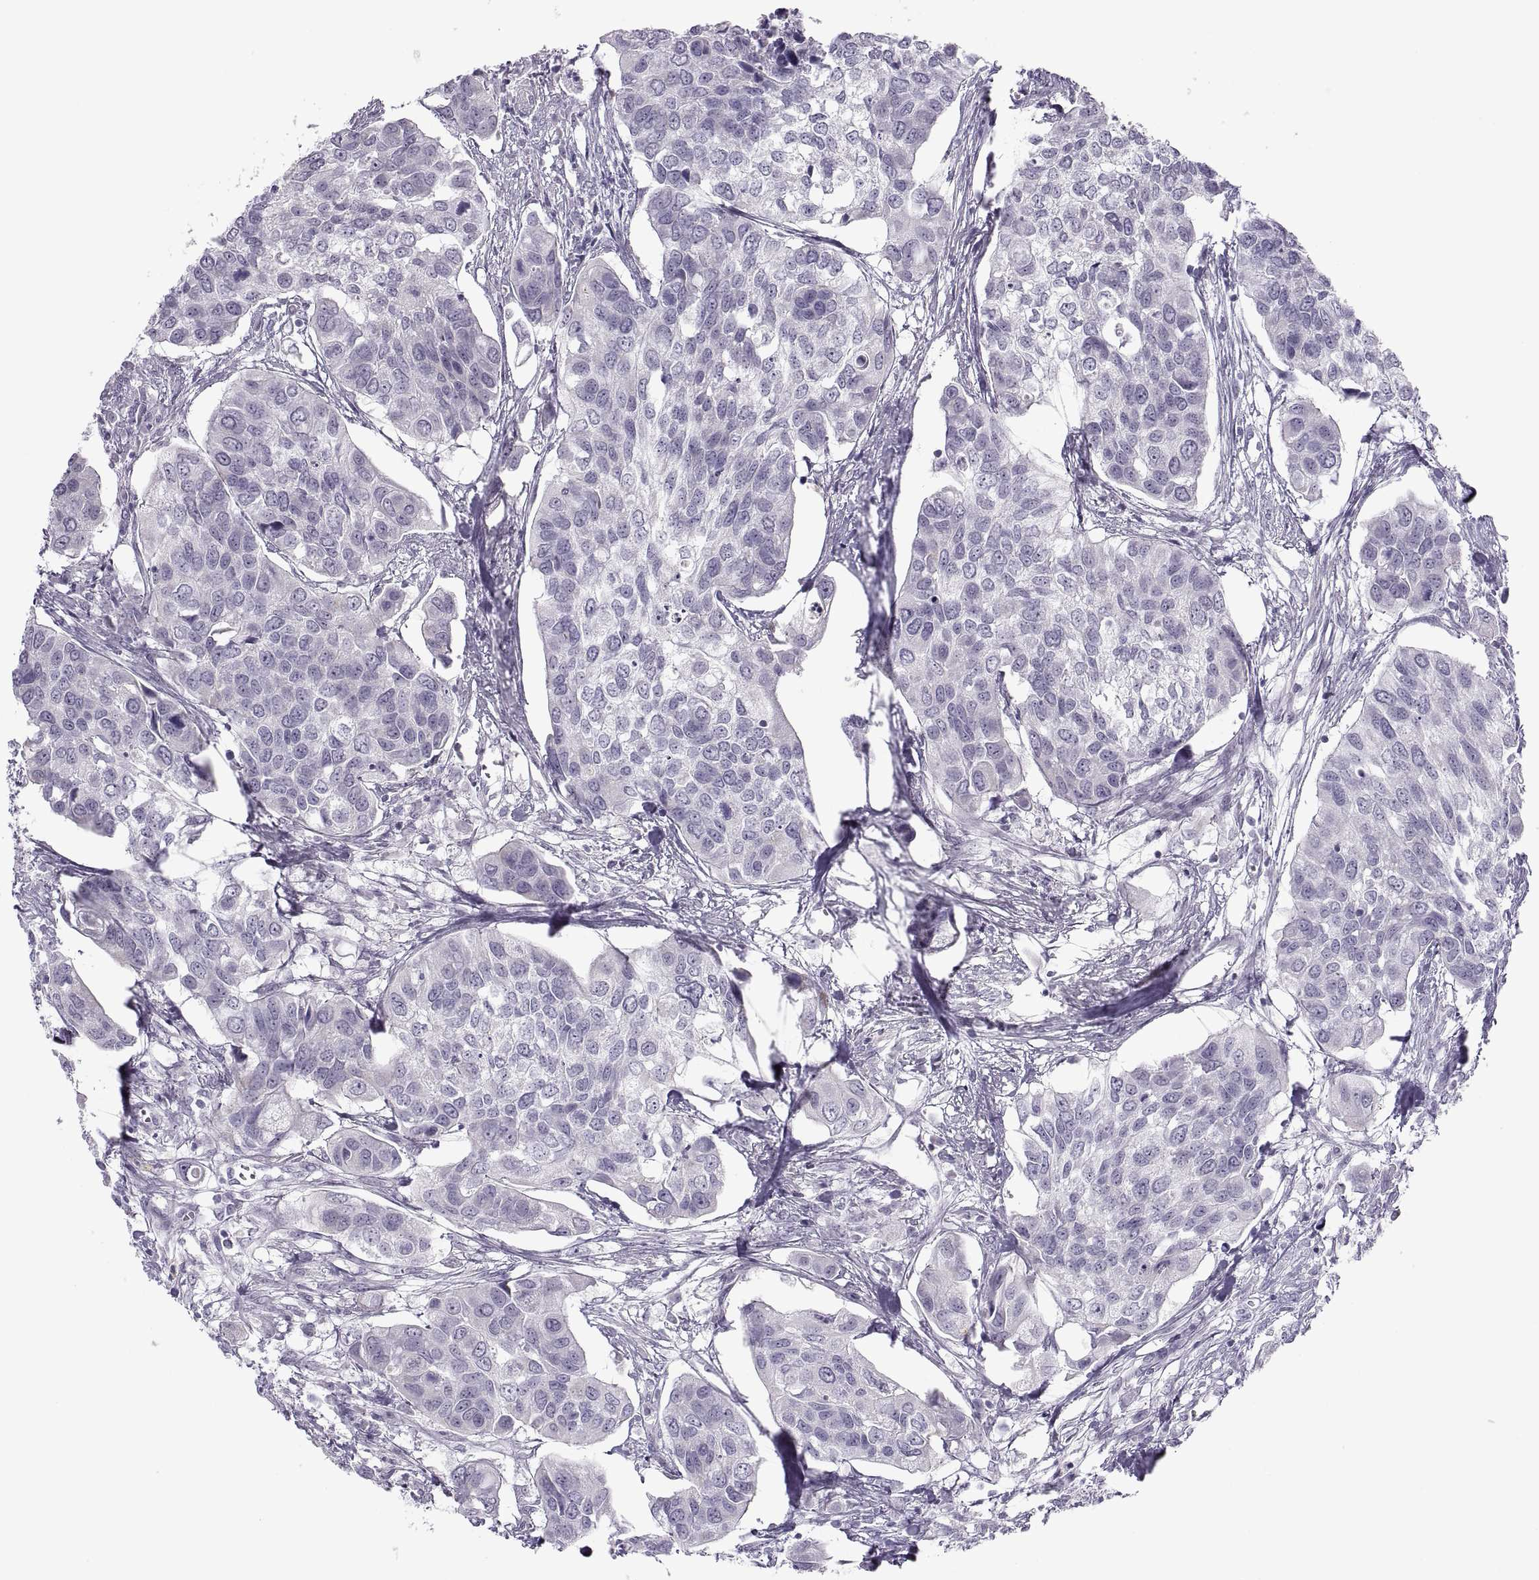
{"staining": {"intensity": "negative", "quantity": "none", "location": "none"}, "tissue": "urothelial cancer", "cell_type": "Tumor cells", "image_type": "cancer", "snomed": [{"axis": "morphology", "description": "Urothelial carcinoma, High grade"}, {"axis": "topography", "description": "Urinary bladder"}], "caption": "This is a histopathology image of immunohistochemistry (IHC) staining of high-grade urothelial carcinoma, which shows no expression in tumor cells.", "gene": "C3orf22", "patient": {"sex": "male", "age": 60}}